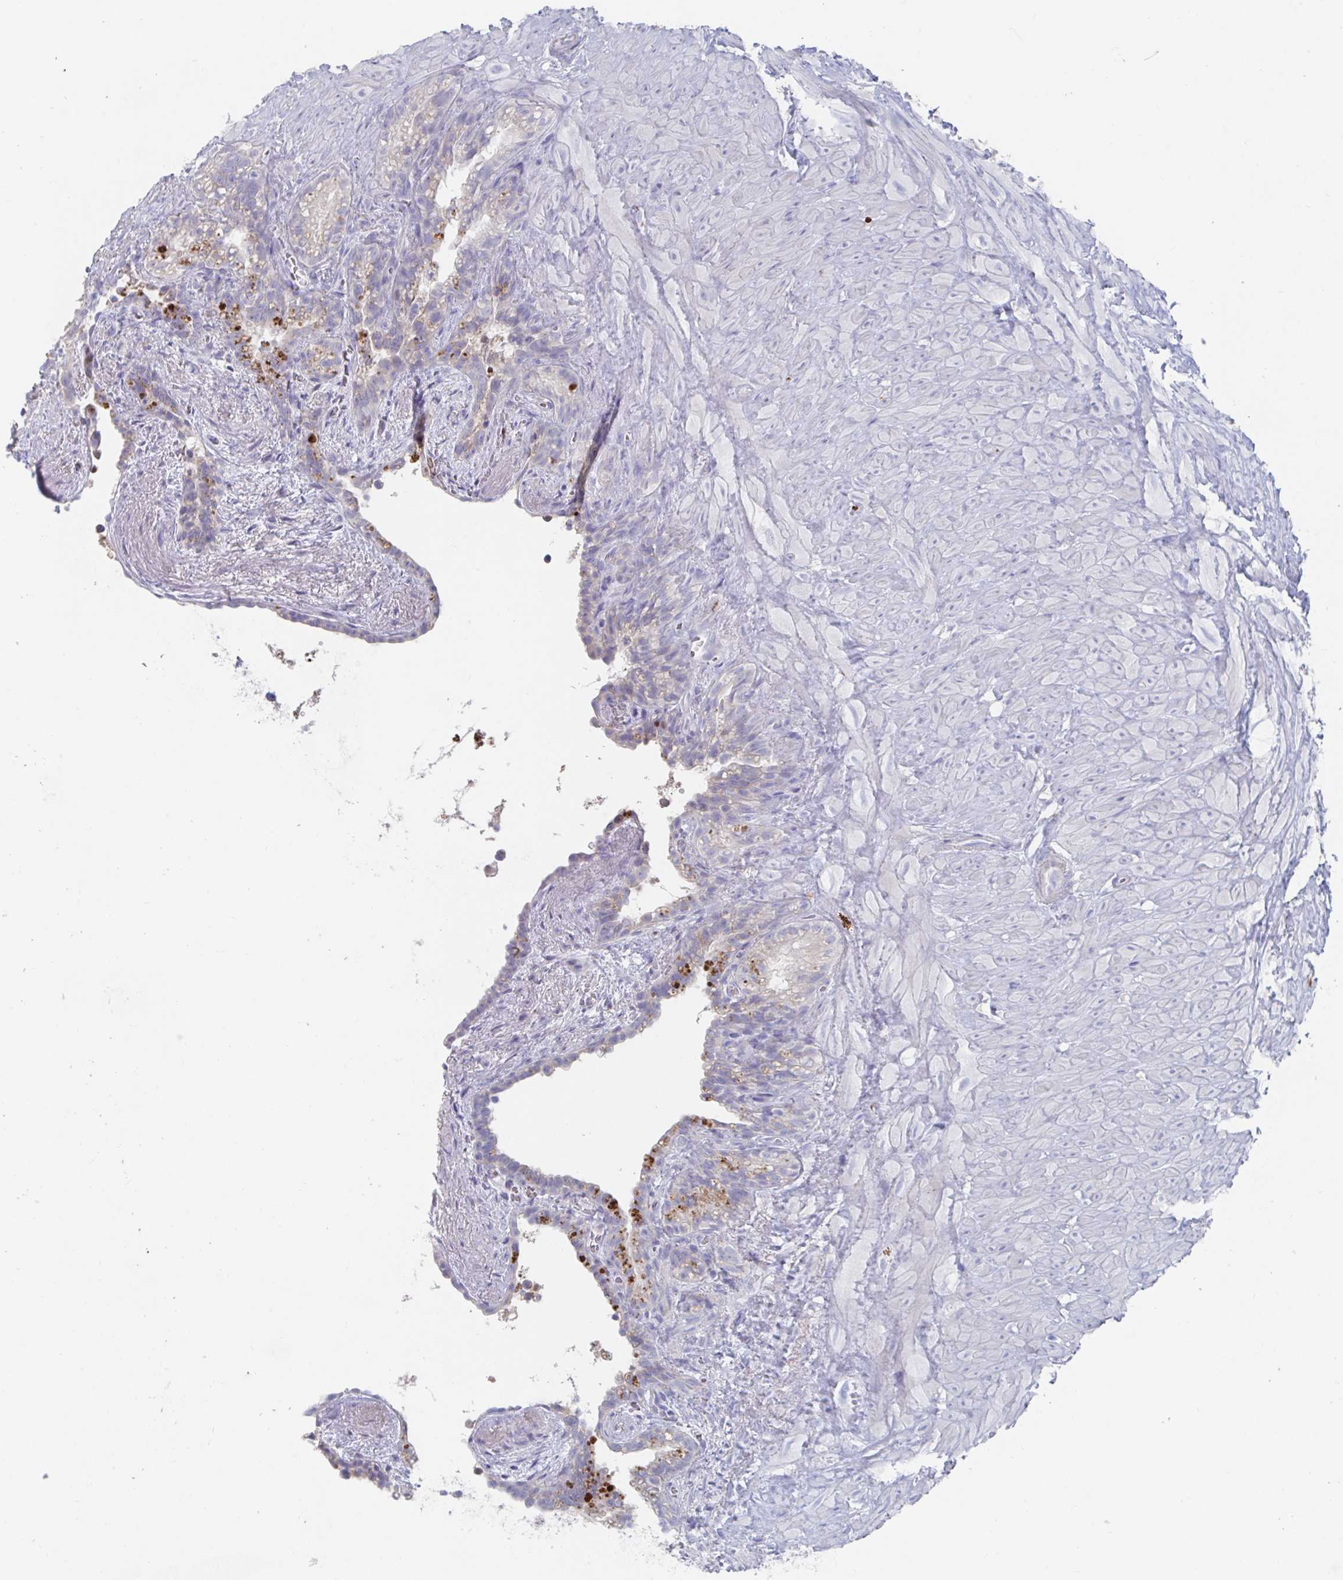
{"staining": {"intensity": "negative", "quantity": "none", "location": "none"}, "tissue": "seminal vesicle", "cell_type": "Glandular cells", "image_type": "normal", "snomed": [{"axis": "morphology", "description": "Normal tissue, NOS"}, {"axis": "topography", "description": "Seminal veicle"}], "caption": "The photomicrograph displays no staining of glandular cells in unremarkable seminal vesicle.", "gene": "KCNK5", "patient": {"sex": "male", "age": 76}}